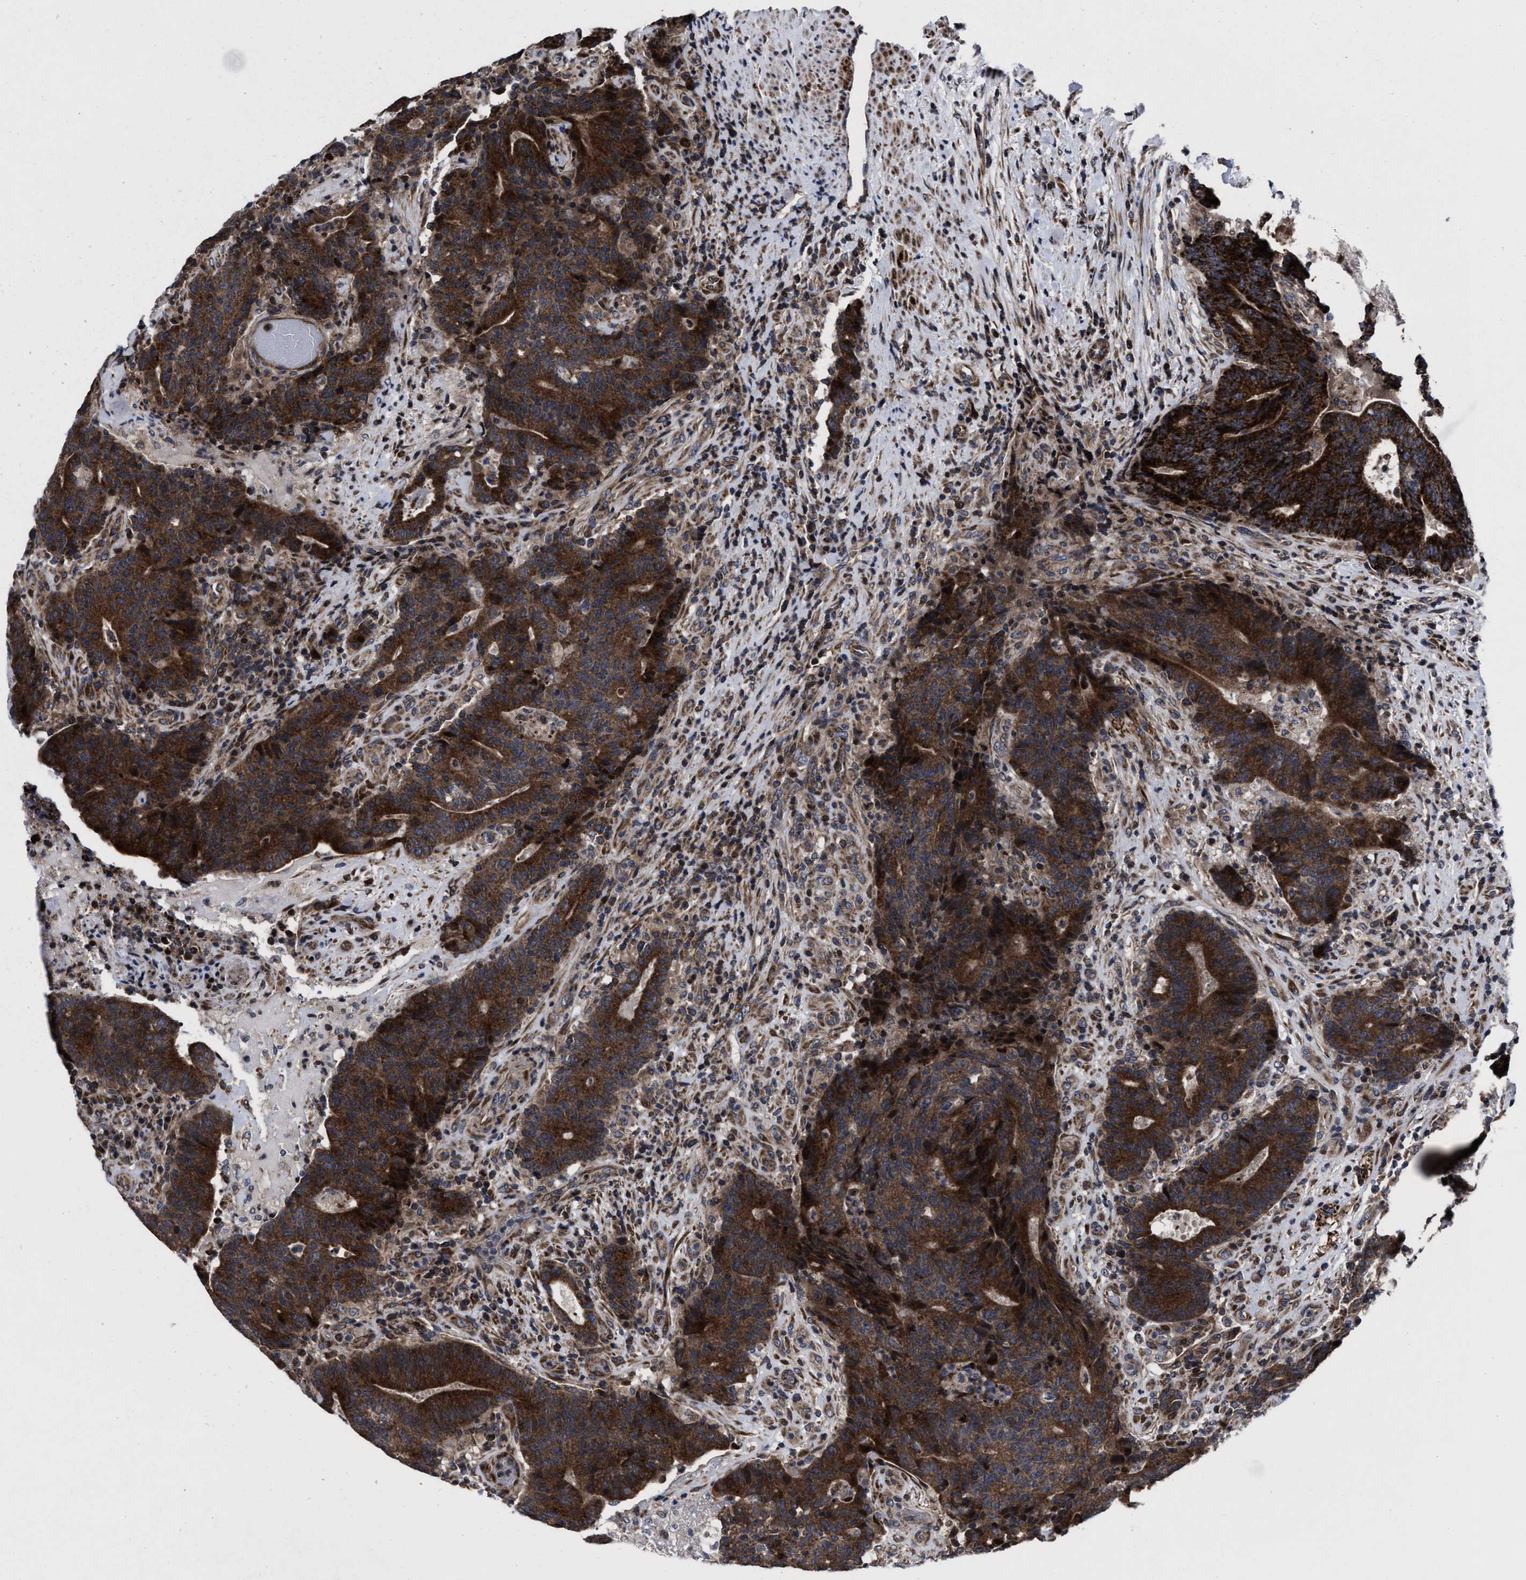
{"staining": {"intensity": "strong", "quantity": ">75%", "location": "cytoplasmic/membranous"}, "tissue": "colorectal cancer", "cell_type": "Tumor cells", "image_type": "cancer", "snomed": [{"axis": "morphology", "description": "Normal tissue, NOS"}, {"axis": "morphology", "description": "Adenocarcinoma, NOS"}, {"axis": "topography", "description": "Colon"}], "caption": "Immunohistochemical staining of human adenocarcinoma (colorectal) displays high levels of strong cytoplasmic/membranous expression in about >75% of tumor cells. (IHC, brightfield microscopy, high magnification).", "gene": "MRPL50", "patient": {"sex": "female", "age": 75}}